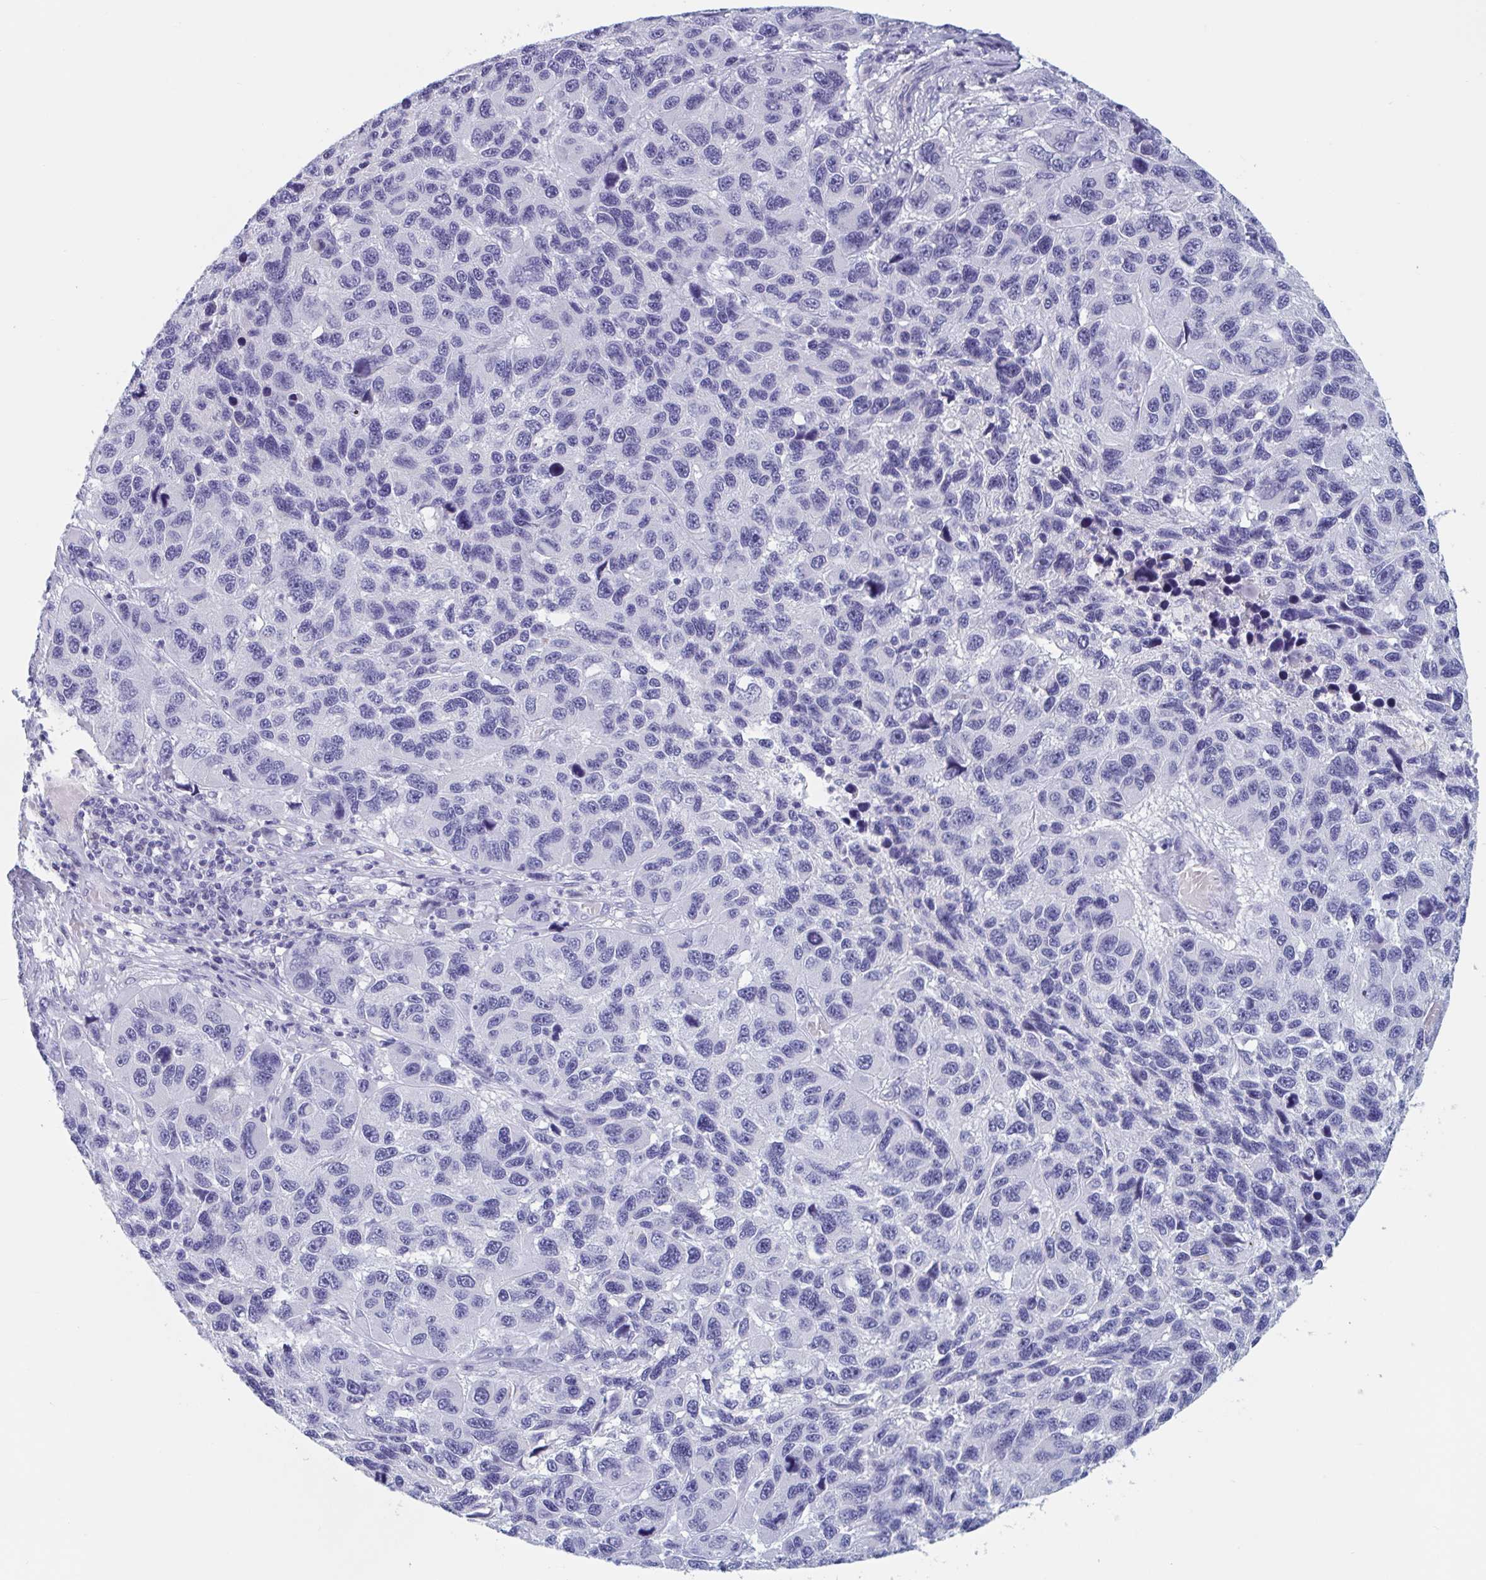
{"staining": {"intensity": "negative", "quantity": "none", "location": "none"}, "tissue": "melanoma", "cell_type": "Tumor cells", "image_type": "cancer", "snomed": [{"axis": "morphology", "description": "Malignant melanoma, NOS"}, {"axis": "topography", "description": "Skin"}], "caption": "IHC photomicrograph of neoplastic tissue: human malignant melanoma stained with DAB exhibits no significant protein staining in tumor cells.", "gene": "DPEP3", "patient": {"sex": "male", "age": 53}}